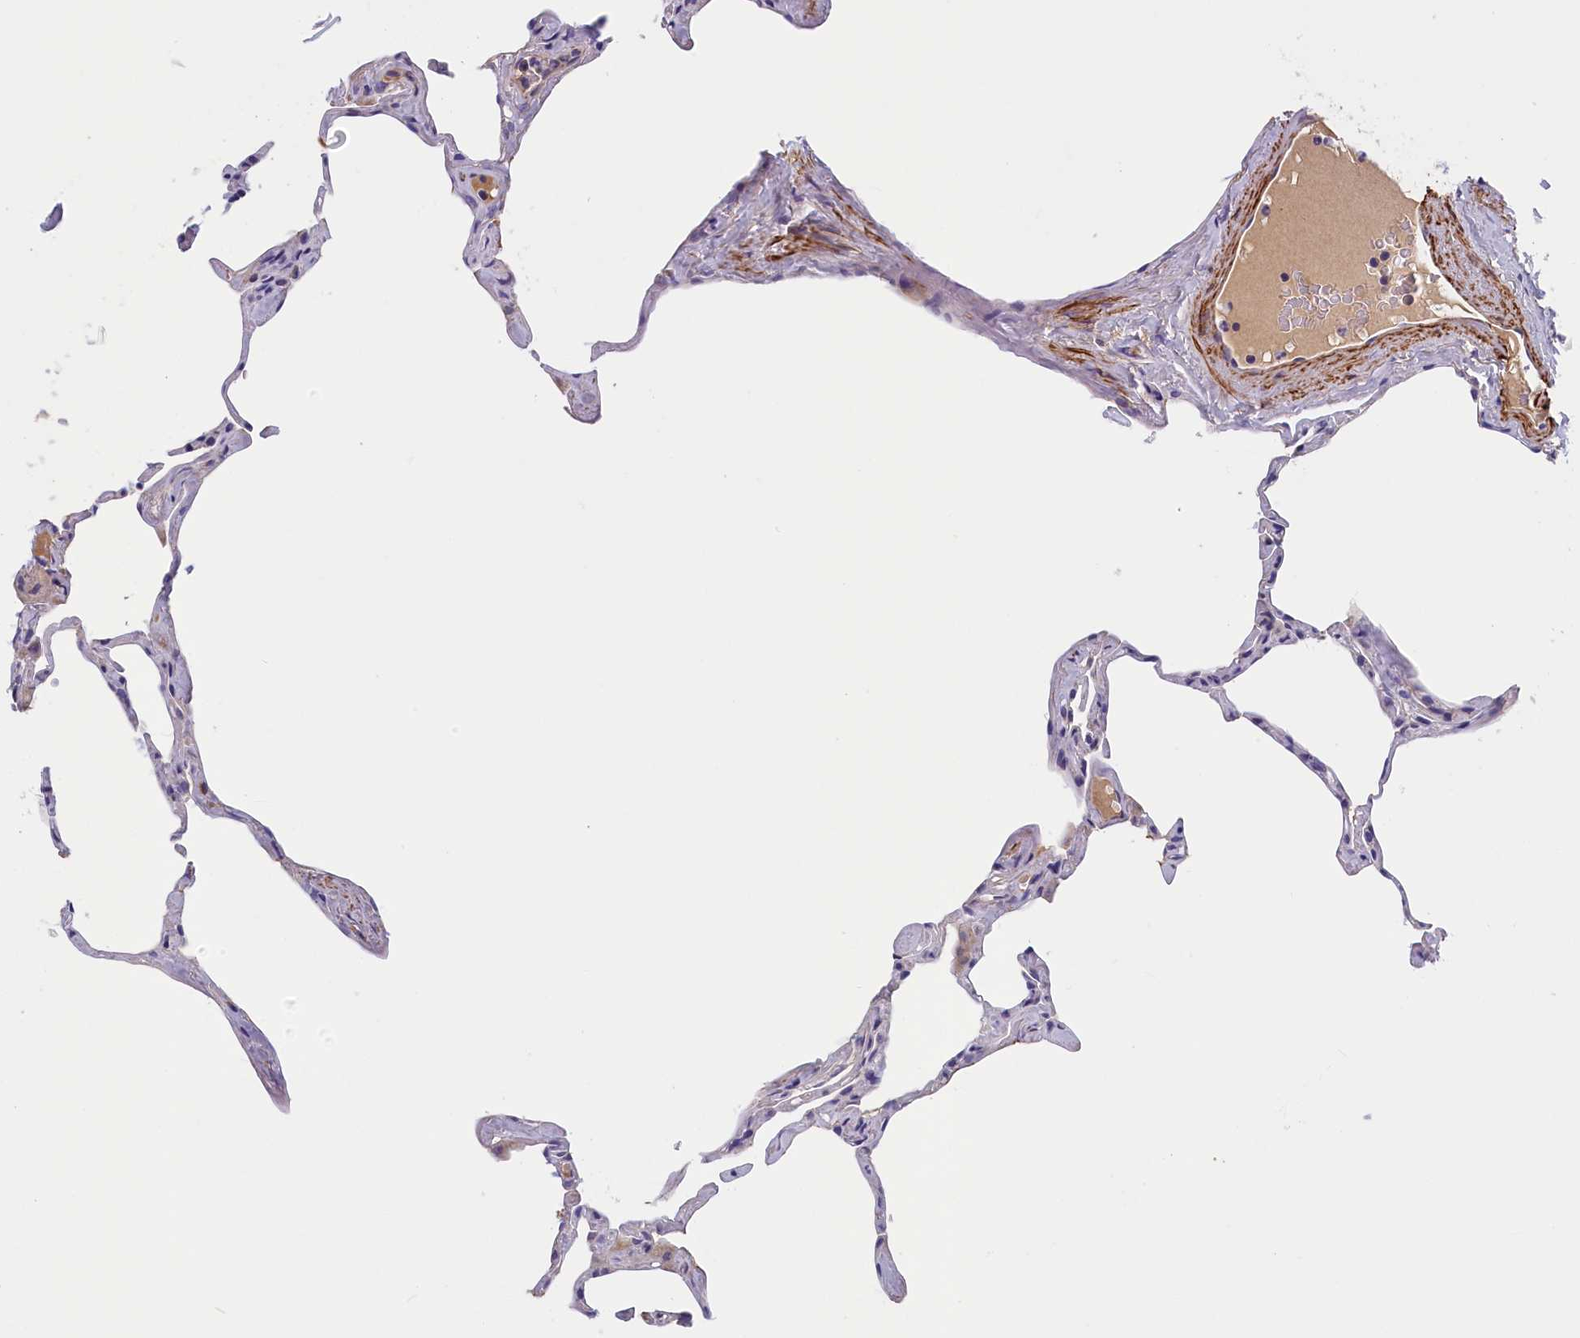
{"staining": {"intensity": "negative", "quantity": "none", "location": "none"}, "tissue": "lung", "cell_type": "Alveolar cells", "image_type": "normal", "snomed": [{"axis": "morphology", "description": "Normal tissue, NOS"}, {"axis": "topography", "description": "Lung"}], "caption": "A micrograph of human lung is negative for staining in alveolar cells. (Brightfield microscopy of DAB immunohistochemistry (IHC) at high magnification).", "gene": "BCL2L13", "patient": {"sex": "male", "age": 65}}